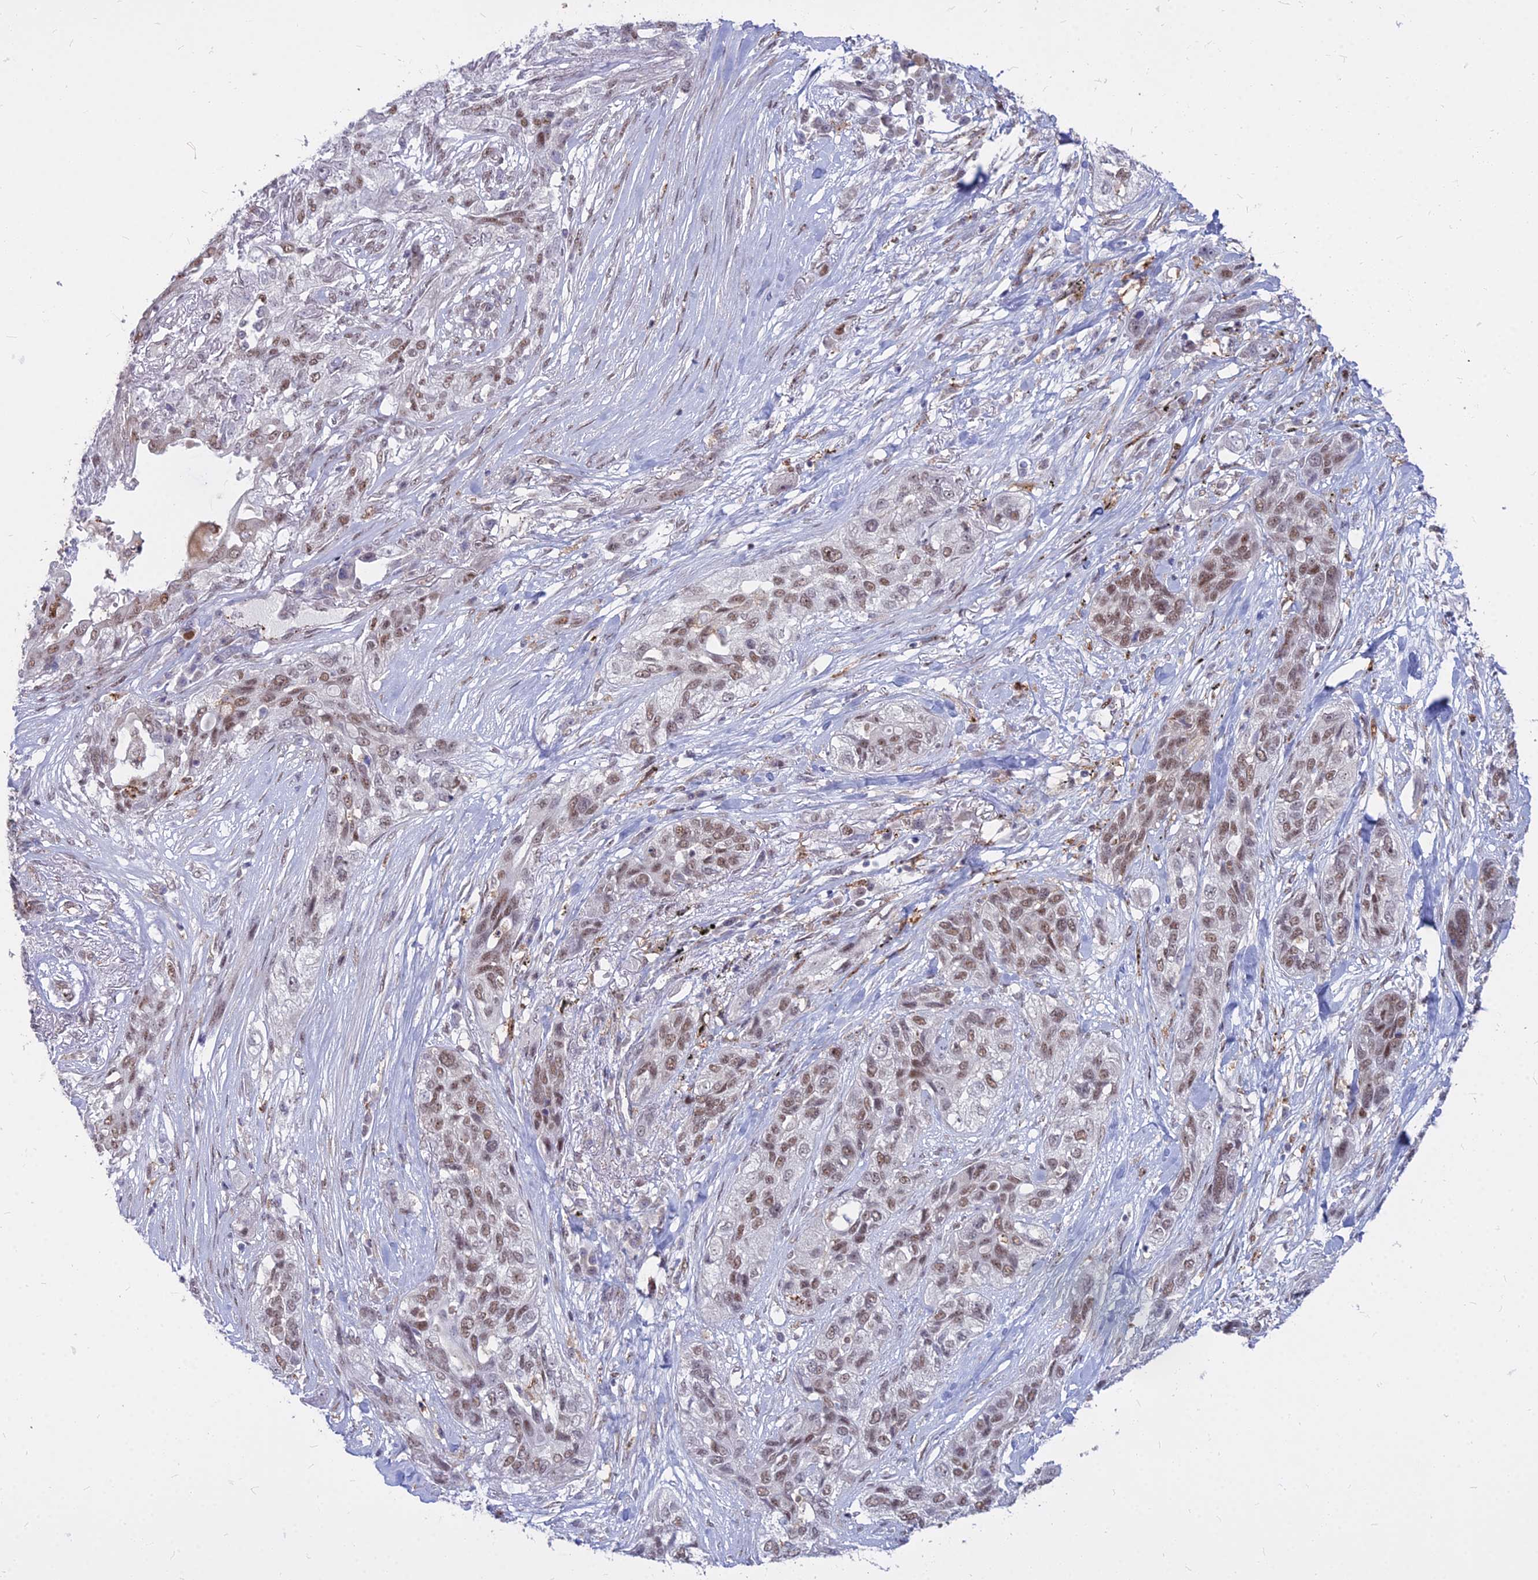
{"staining": {"intensity": "moderate", "quantity": ">75%", "location": "nuclear"}, "tissue": "lung cancer", "cell_type": "Tumor cells", "image_type": "cancer", "snomed": [{"axis": "morphology", "description": "Squamous cell carcinoma, NOS"}, {"axis": "topography", "description": "Lung"}], "caption": "Lung cancer (squamous cell carcinoma) stained with IHC displays moderate nuclear positivity in about >75% of tumor cells.", "gene": "ALG10", "patient": {"sex": "female", "age": 70}}